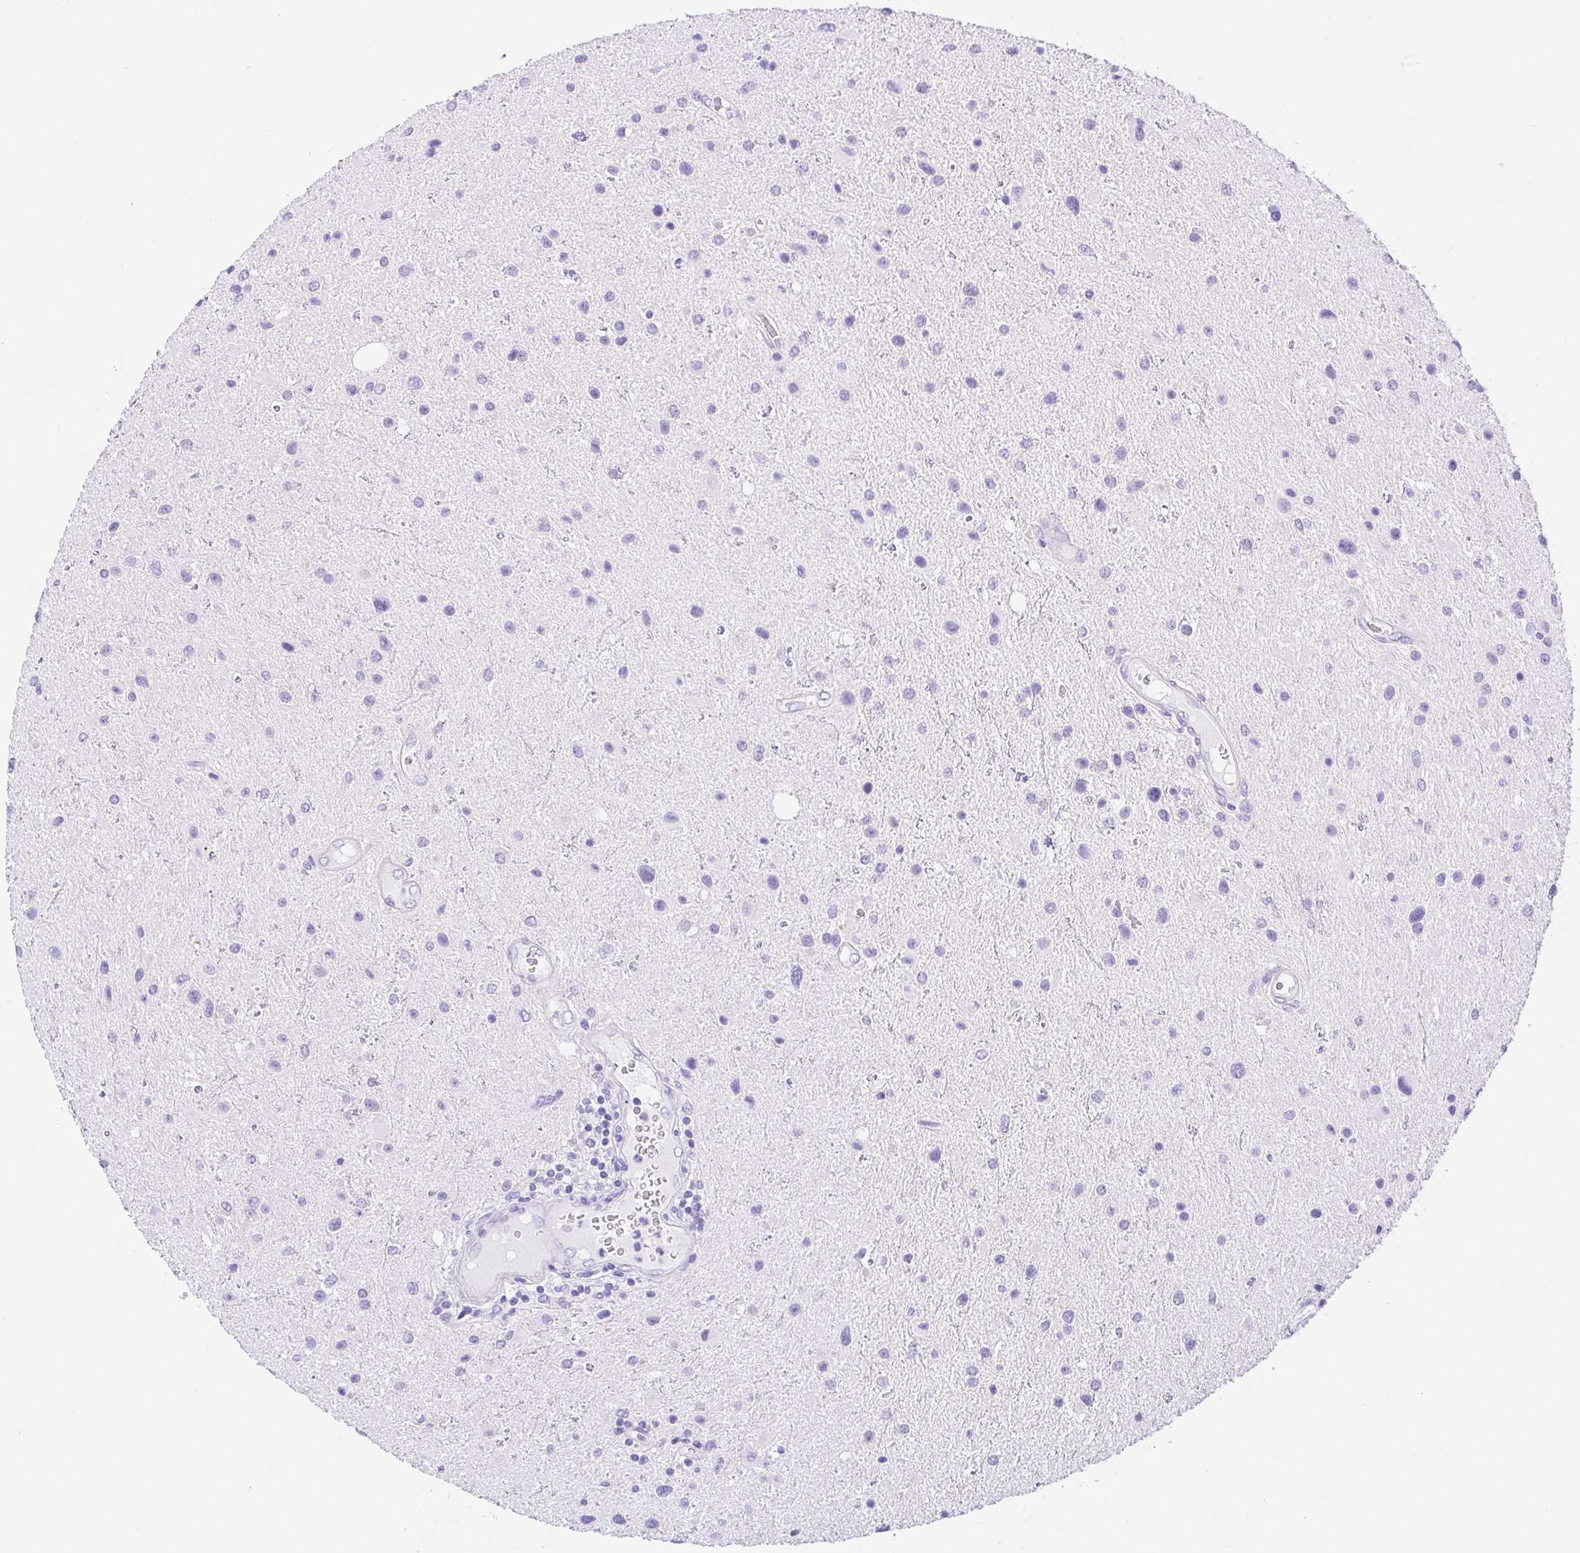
{"staining": {"intensity": "negative", "quantity": "none", "location": "none"}, "tissue": "glioma", "cell_type": "Tumor cells", "image_type": "cancer", "snomed": [{"axis": "morphology", "description": "Glioma, malignant, Low grade"}, {"axis": "topography", "description": "Brain"}], "caption": "Immunohistochemistry (IHC) micrograph of glioma stained for a protein (brown), which shows no expression in tumor cells. Nuclei are stained in blue.", "gene": "LUZP4", "patient": {"sex": "female", "age": 32}}